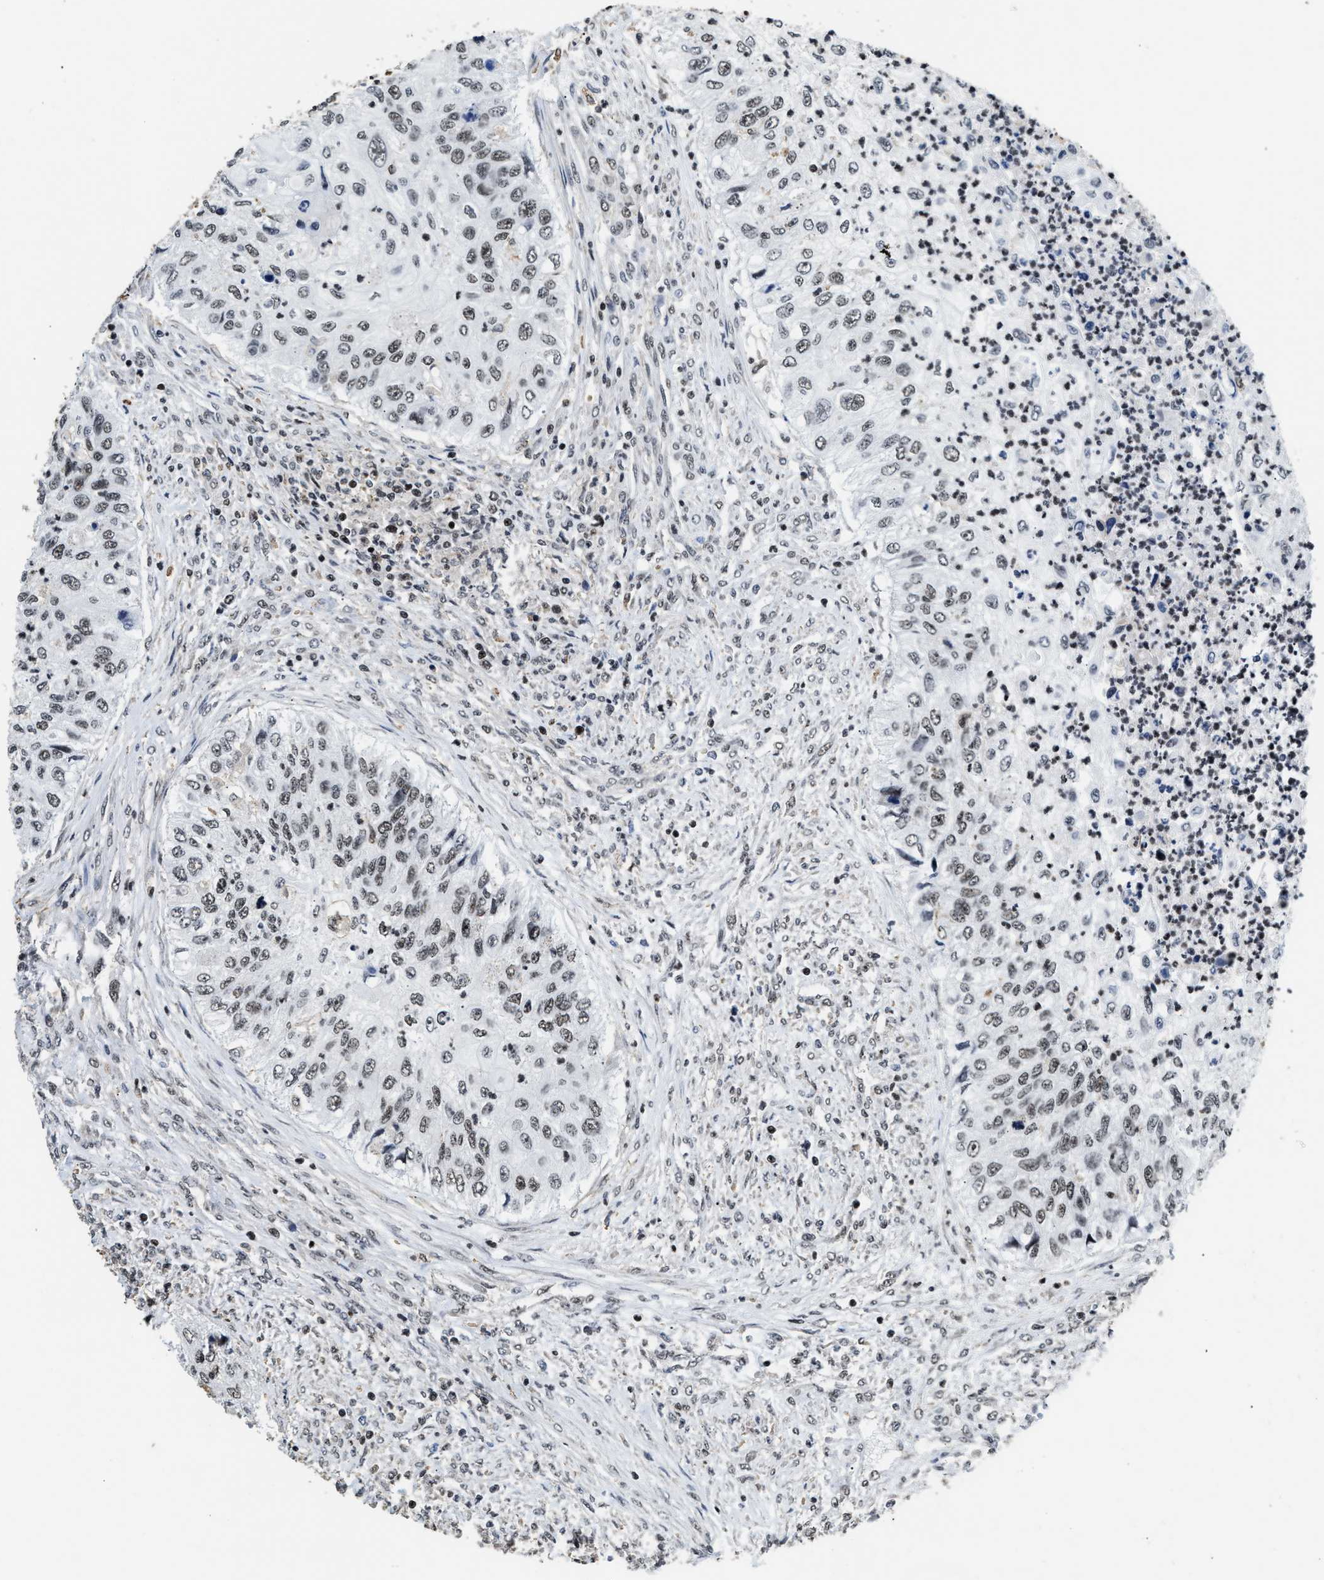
{"staining": {"intensity": "weak", "quantity": "<25%", "location": "nuclear"}, "tissue": "urothelial cancer", "cell_type": "Tumor cells", "image_type": "cancer", "snomed": [{"axis": "morphology", "description": "Urothelial carcinoma, High grade"}, {"axis": "topography", "description": "Urinary bladder"}], "caption": "Urothelial cancer was stained to show a protein in brown. There is no significant positivity in tumor cells.", "gene": "RAD21", "patient": {"sex": "female", "age": 60}}